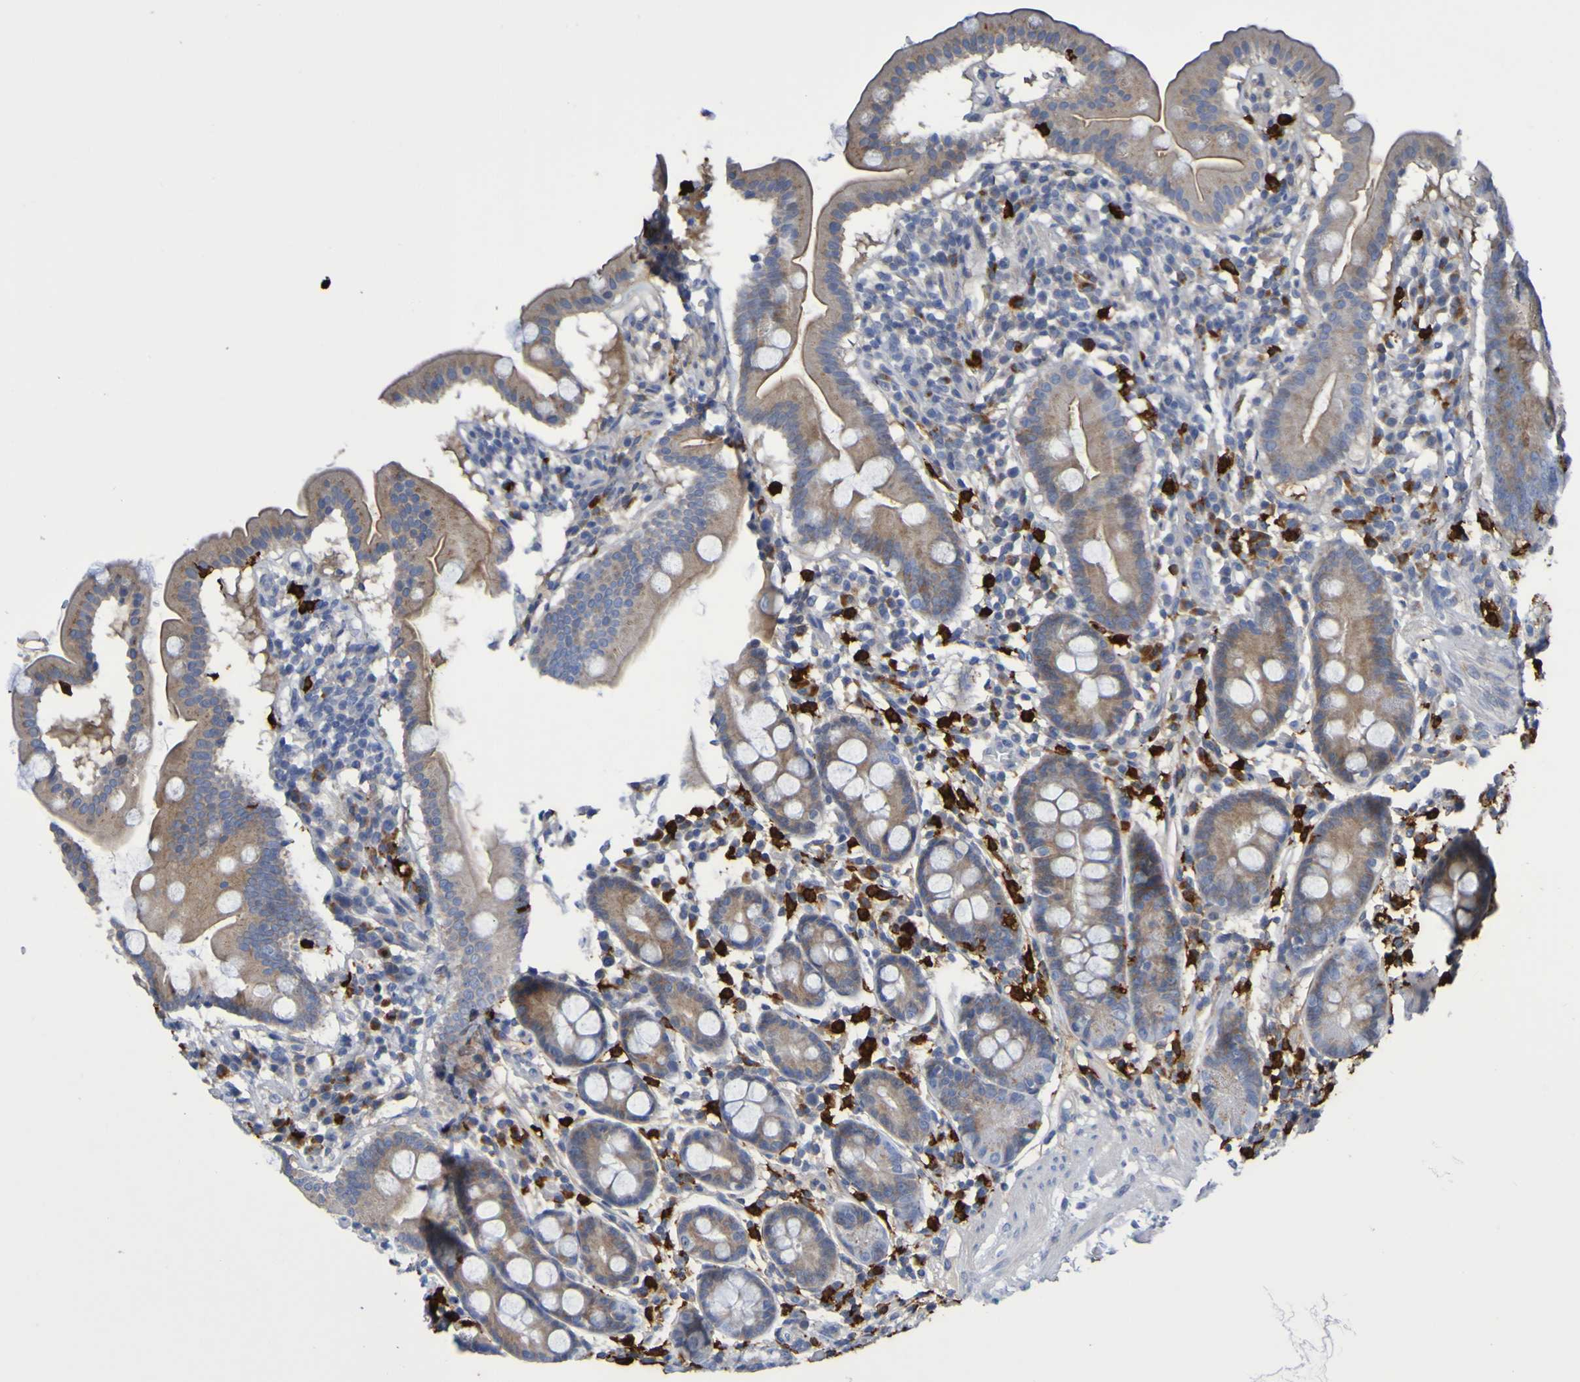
{"staining": {"intensity": "moderate", "quantity": ">75%", "location": "cytoplasmic/membranous"}, "tissue": "duodenum", "cell_type": "Glandular cells", "image_type": "normal", "snomed": [{"axis": "morphology", "description": "Normal tissue, NOS"}, {"axis": "topography", "description": "Duodenum"}], "caption": "Brown immunohistochemical staining in normal human duodenum demonstrates moderate cytoplasmic/membranous positivity in approximately >75% of glandular cells. The protein of interest is shown in brown color, while the nuclei are stained blue.", "gene": "C11orf24", "patient": {"sex": "male", "age": 50}}